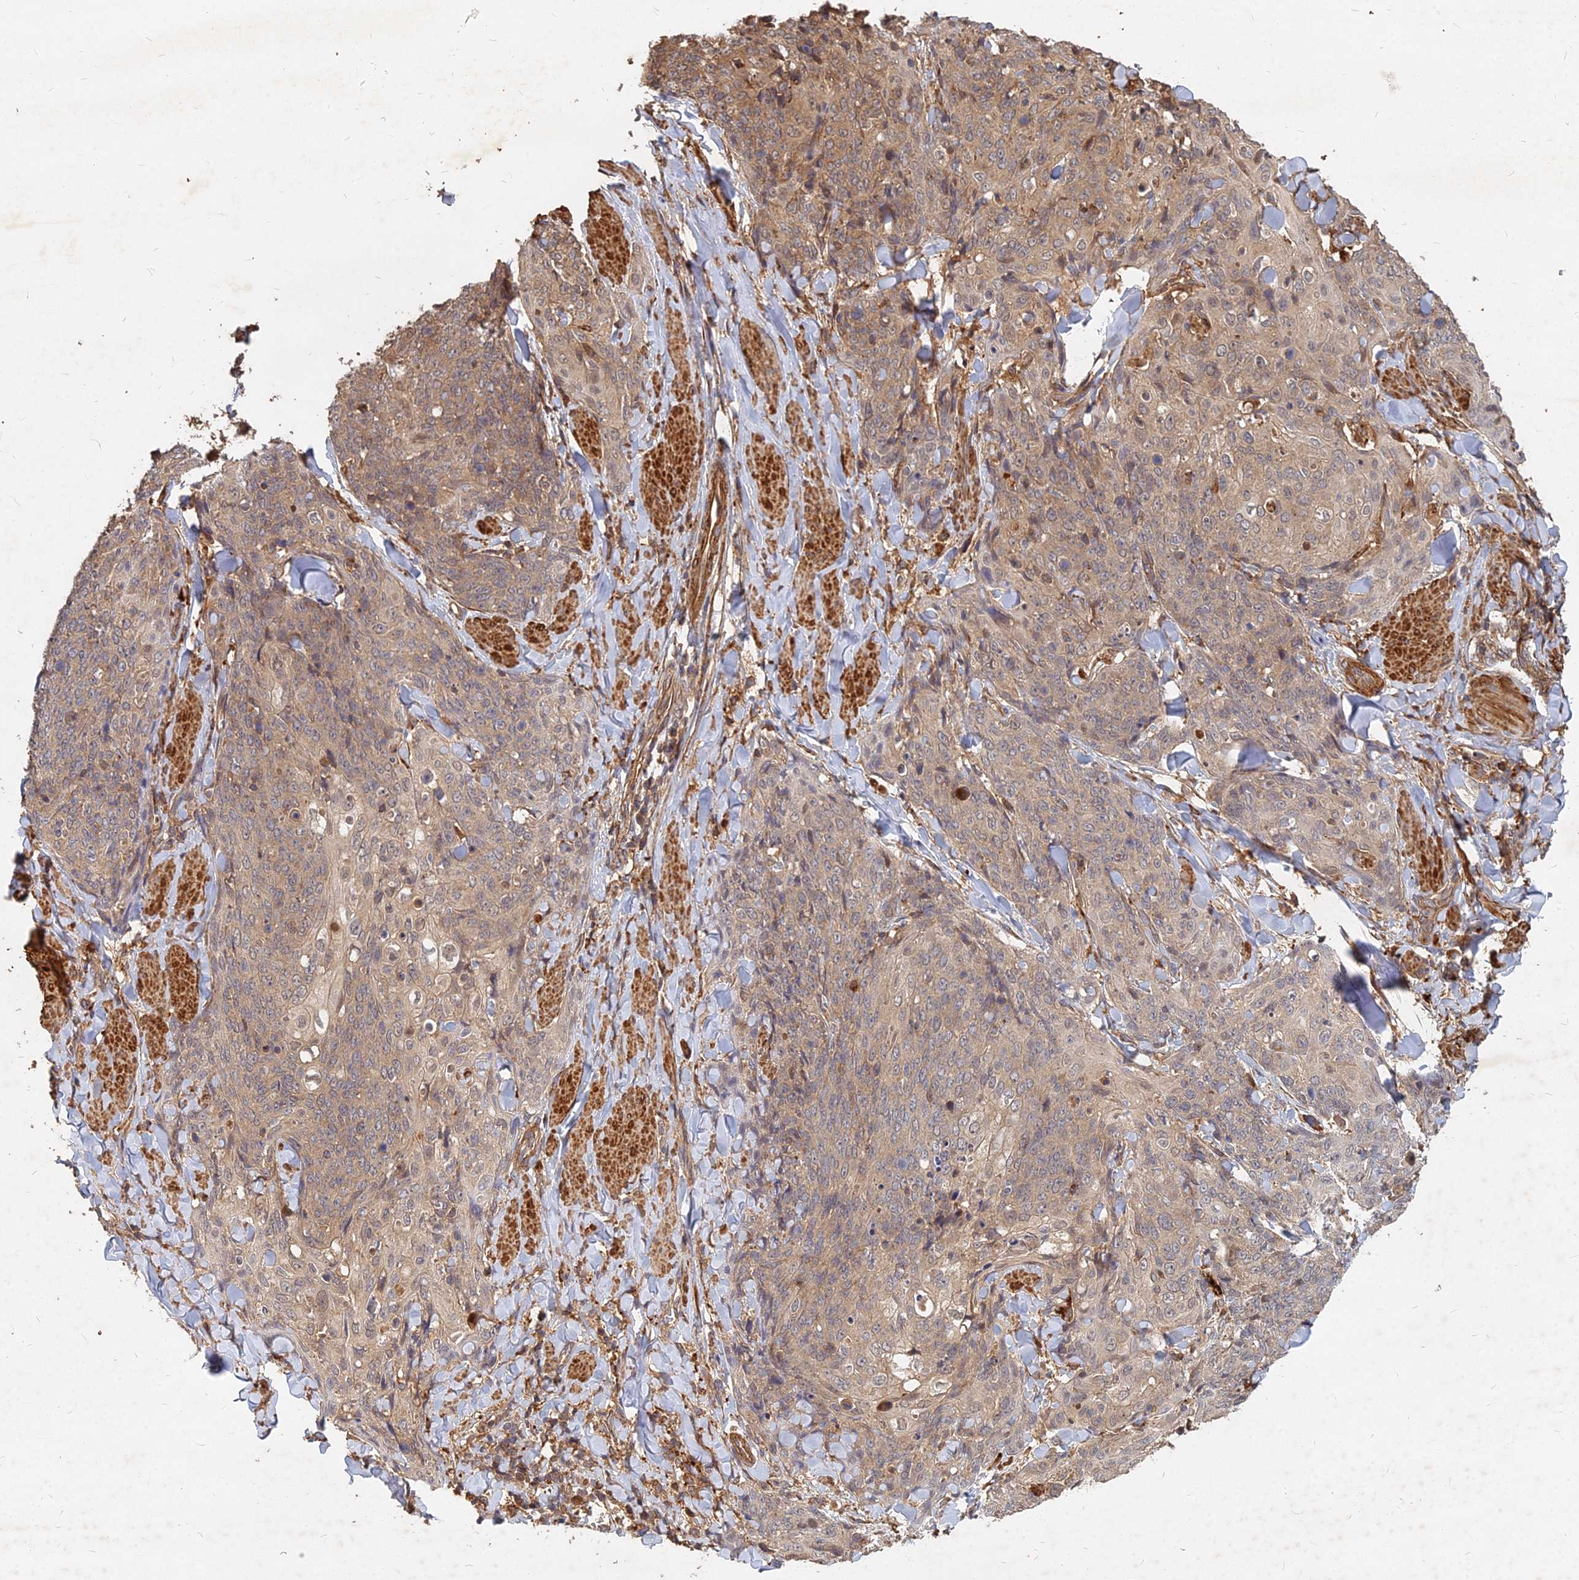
{"staining": {"intensity": "weak", "quantity": "25%-75%", "location": "cytoplasmic/membranous"}, "tissue": "skin cancer", "cell_type": "Tumor cells", "image_type": "cancer", "snomed": [{"axis": "morphology", "description": "Squamous cell carcinoma, NOS"}, {"axis": "topography", "description": "Skin"}, {"axis": "topography", "description": "Vulva"}], "caption": "High-magnification brightfield microscopy of skin cancer (squamous cell carcinoma) stained with DAB (3,3'-diaminobenzidine) (brown) and counterstained with hematoxylin (blue). tumor cells exhibit weak cytoplasmic/membranous staining is identified in about25%-75% of cells.", "gene": "UBE2W", "patient": {"sex": "female", "age": 85}}